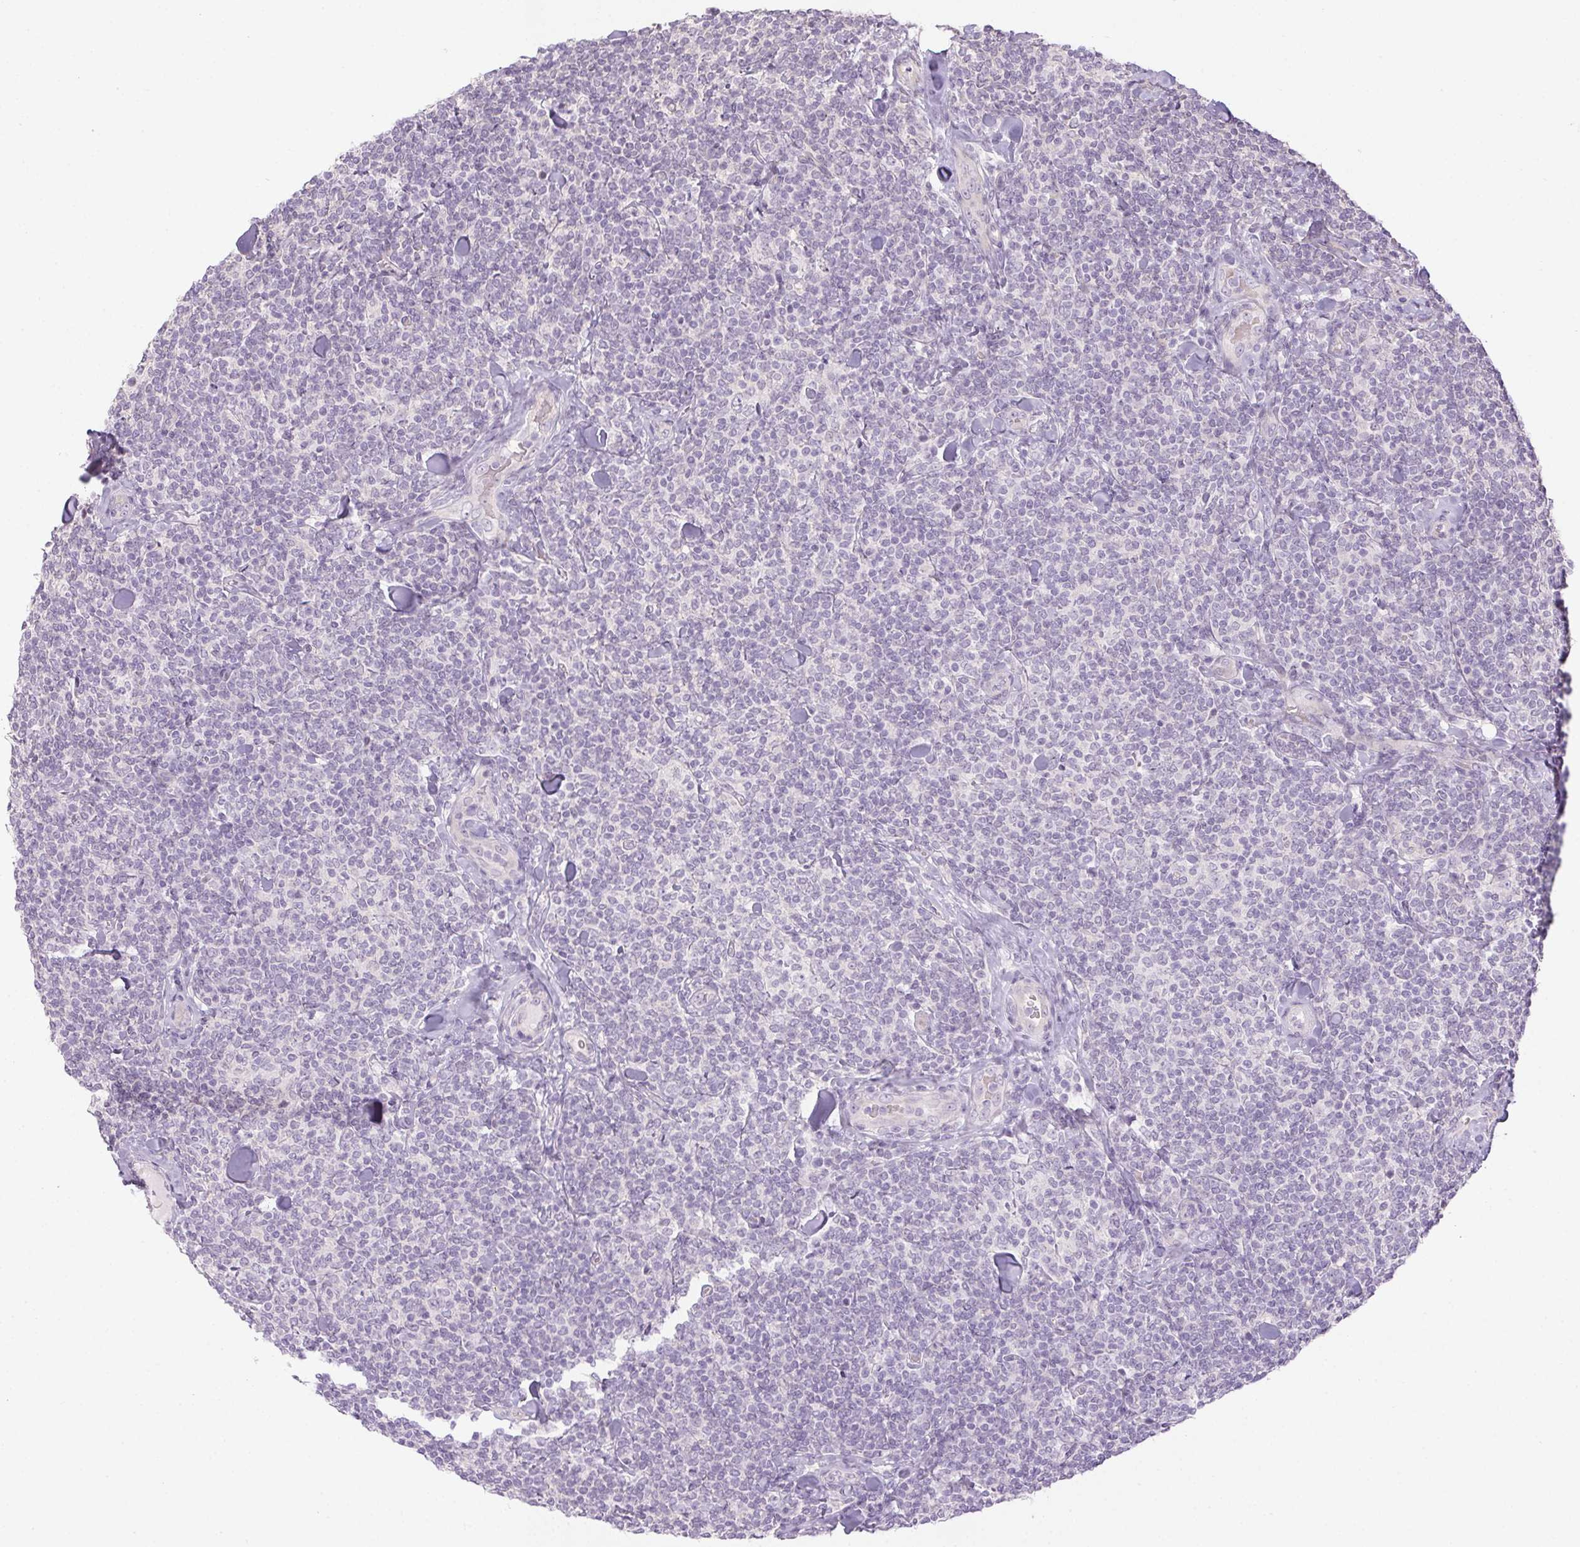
{"staining": {"intensity": "negative", "quantity": "none", "location": "none"}, "tissue": "lymphoma", "cell_type": "Tumor cells", "image_type": "cancer", "snomed": [{"axis": "morphology", "description": "Malignant lymphoma, non-Hodgkin's type, Low grade"}, {"axis": "topography", "description": "Lymph node"}], "caption": "Immunohistochemistry (IHC) of human lymphoma exhibits no staining in tumor cells. The staining is performed using DAB brown chromogen with nuclei counter-stained in using hematoxylin.", "gene": "CTCFL", "patient": {"sex": "female", "age": 56}}